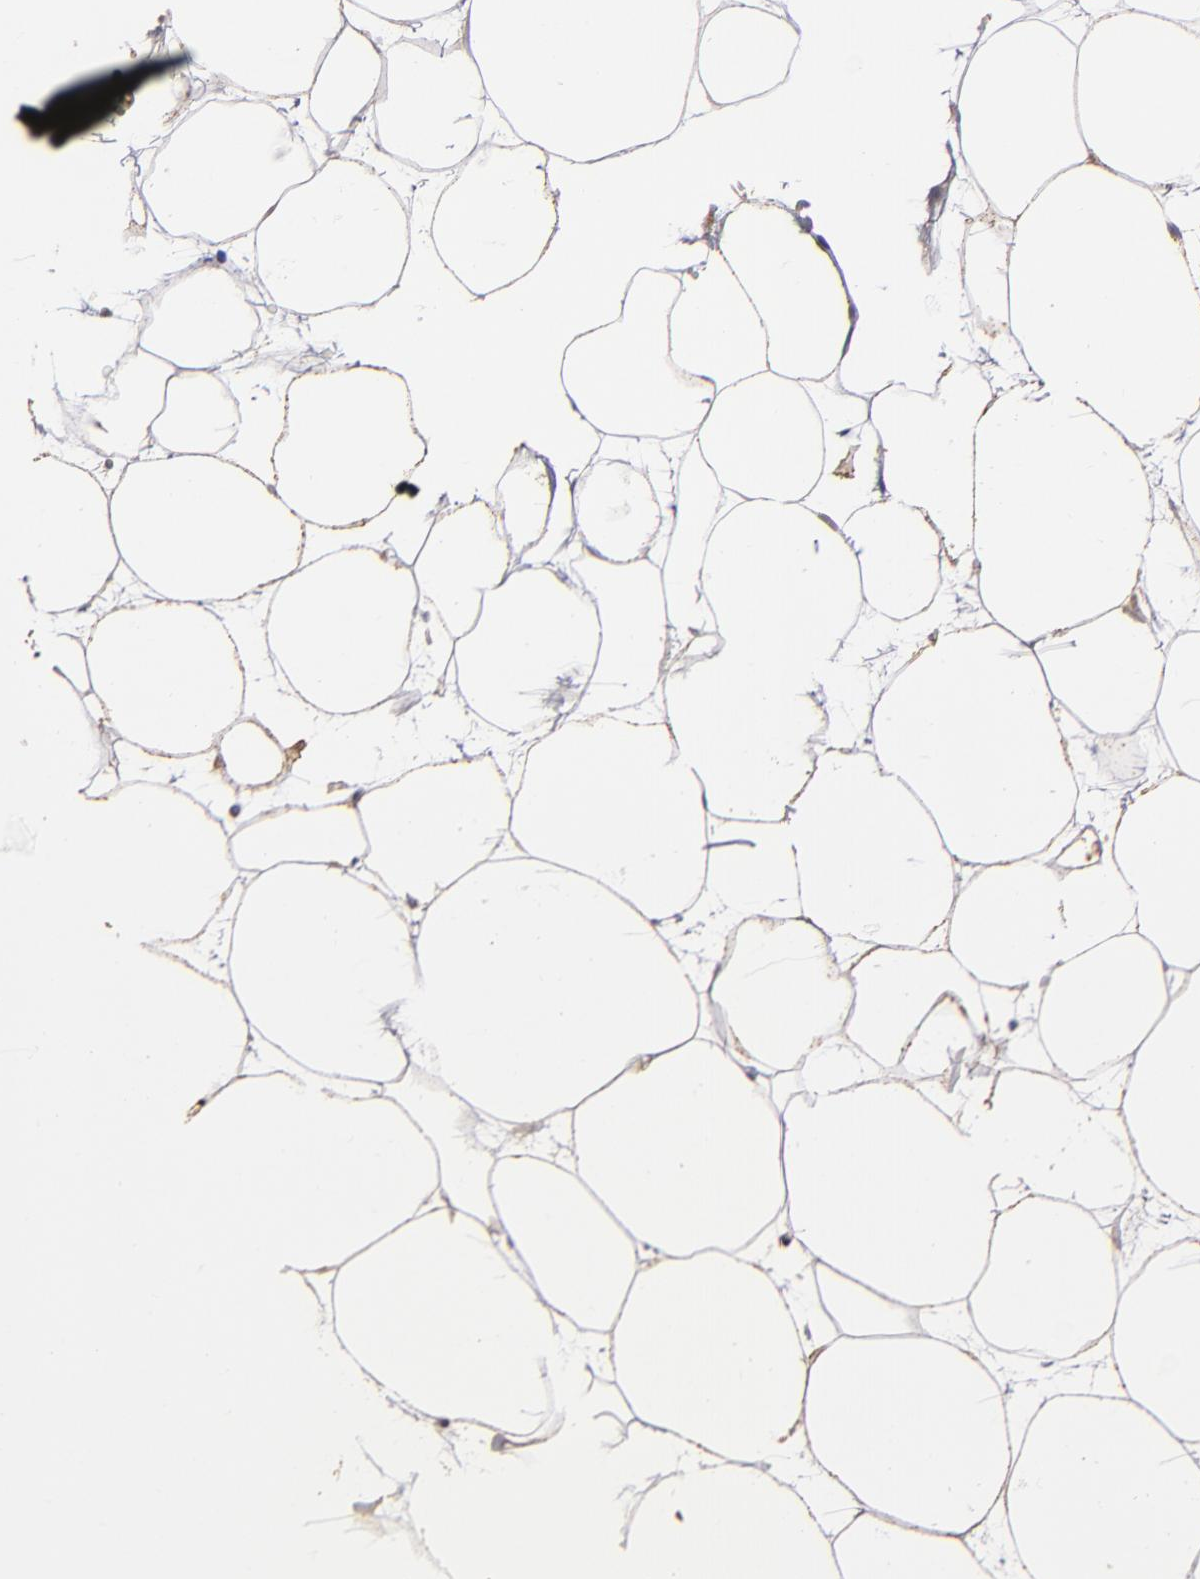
{"staining": {"intensity": "moderate", "quantity": ">75%", "location": "cytoplasmic/membranous"}, "tissue": "adipose tissue", "cell_type": "Adipocytes", "image_type": "normal", "snomed": [{"axis": "morphology", "description": "Normal tissue, NOS"}, {"axis": "topography", "description": "Breast"}], "caption": "Protein staining of benign adipose tissue exhibits moderate cytoplasmic/membranous expression in approximately >75% of adipocytes.", "gene": "TJP1", "patient": {"sex": "female", "age": 22}}